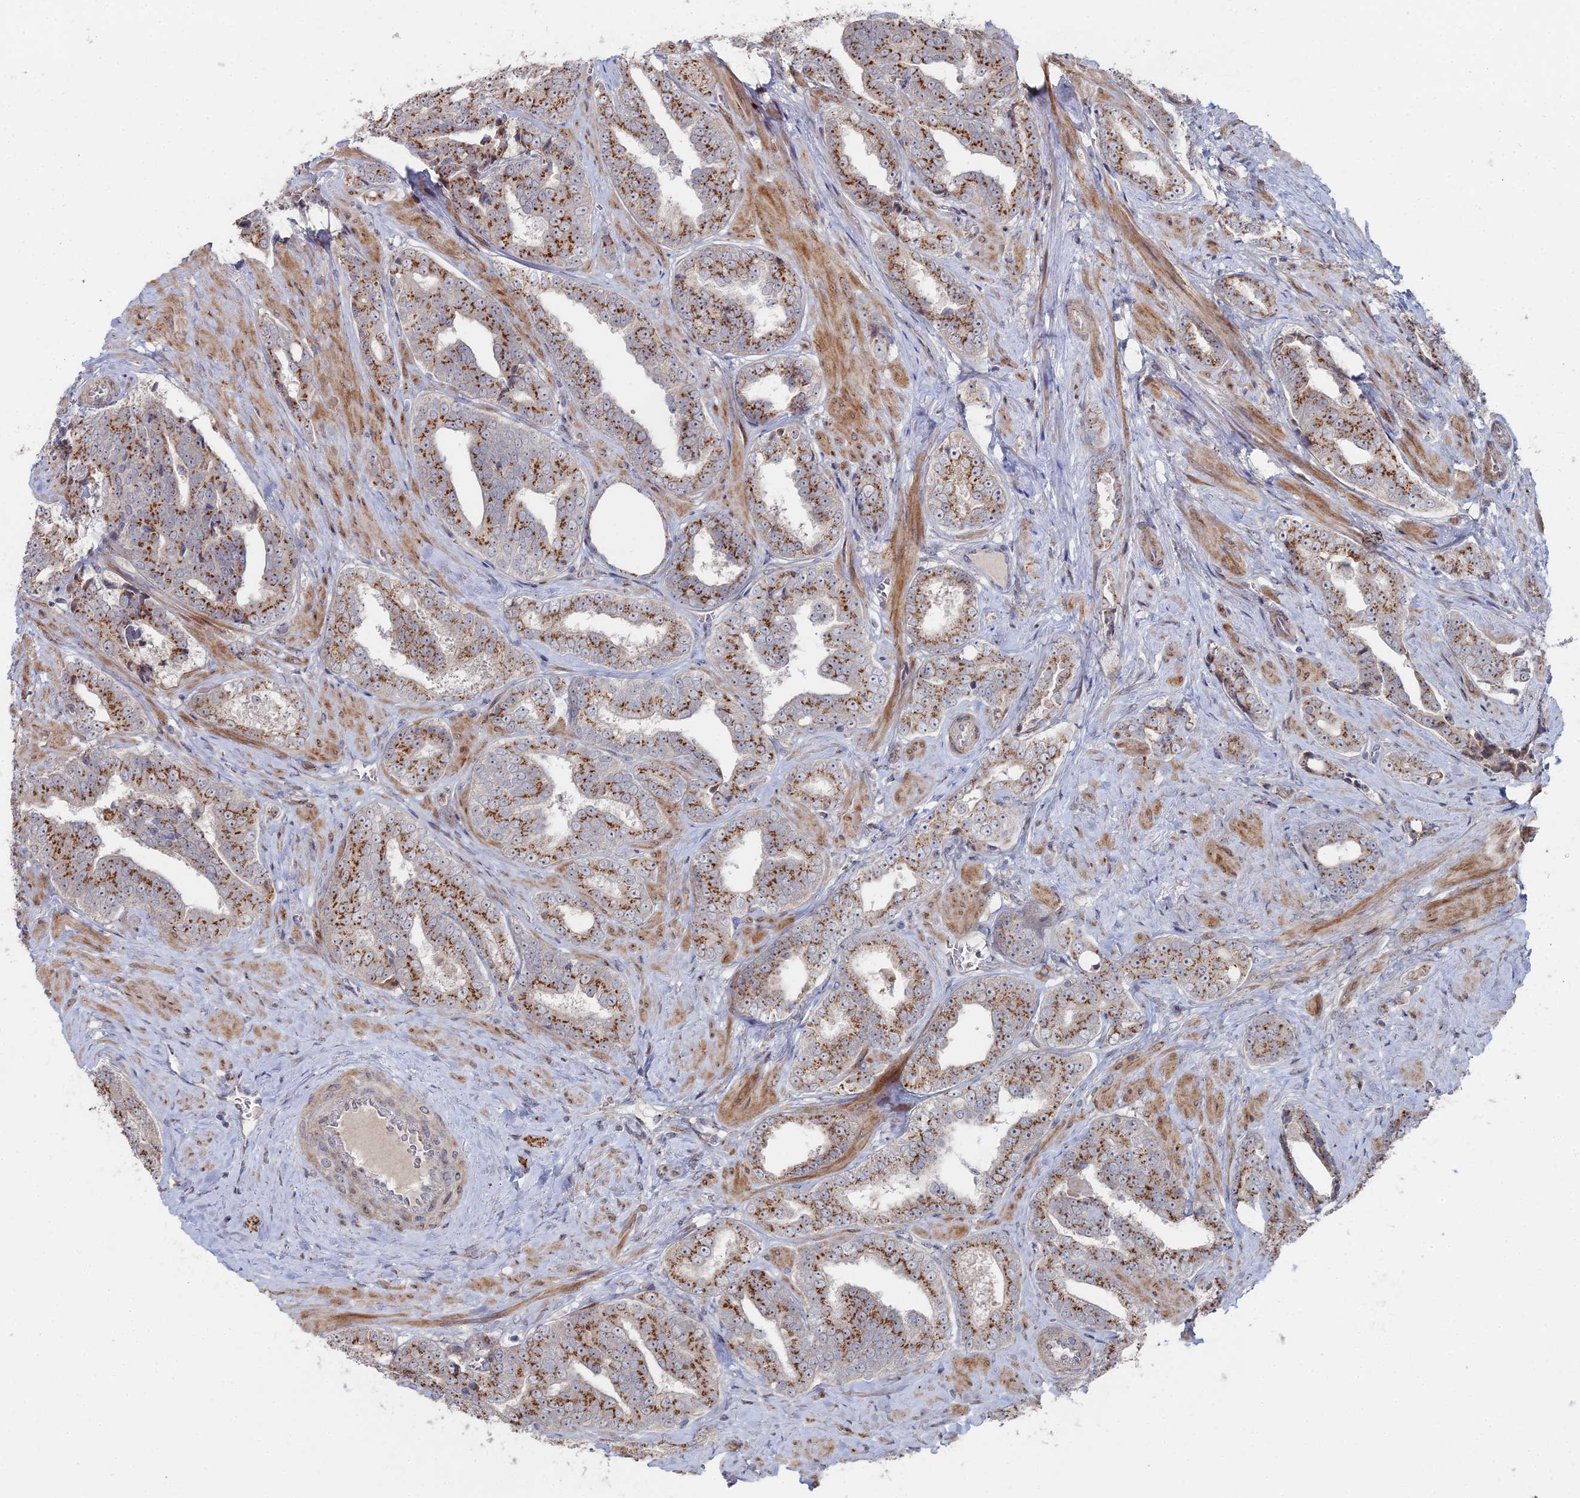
{"staining": {"intensity": "moderate", "quantity": ">75%", "location": "cytoplasmic/membranous"}, "tissue": "prostate cancer", "cell_type": "Tumor cells", "image_type": "cancer", "snomed": [{"axis": "morphology", "description": "Adenocarcinoma, High grade"}, {"axis": "topography", "description": "Prostate"}], "caption": "Protein expression analysis of prostate adenocarcinoma (high-grade) reveals moderate cytoplasmic/membranous expression in about >75% of tumor cells.", "gene": "SGMS1", "patient": {"sex": "male", "age": 67}}